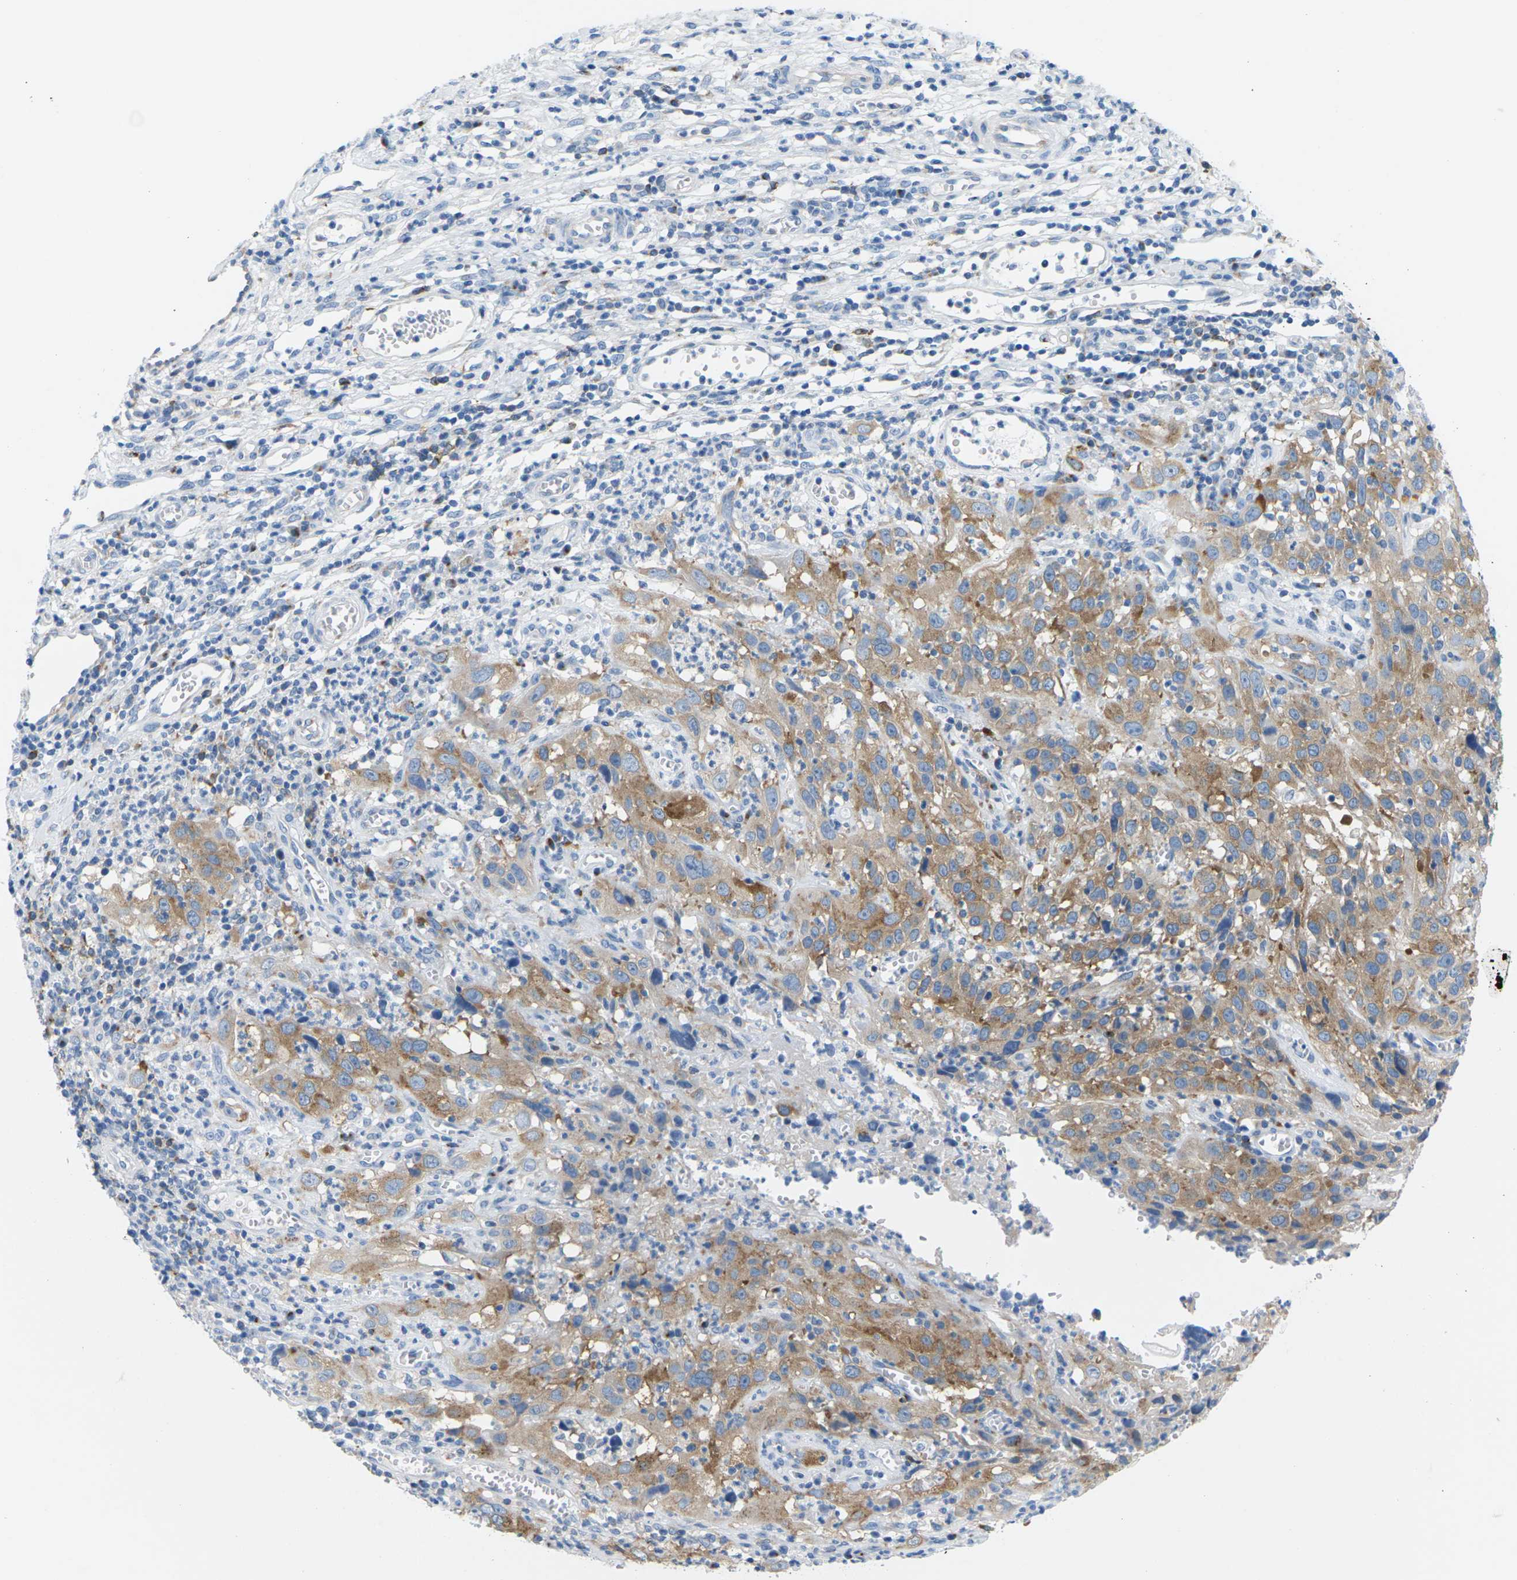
{"staining": {"intensity": "moderate", "quantity": "25%-75%", "location": "cytoplasmic/membranous"}, "tissue": "cervical cancer", "cell_type": "Tumor cells", "image_type": "cancer", "snomed": [{"axis": "morphology", "description": "Squamous cell carcinoma, NOS"}, {"axis": "topography", "description": "Cervix"}], "caption": "An IHC image of neoplastic tissue is shown. Protein staining in brown highlights moderate cytoplasmic/membranous positivity in squamous cell carcinoma (cervical) within tumor cells.", "gene": "SYNGR2", "patient": {"sex": "female", "age": 32}}